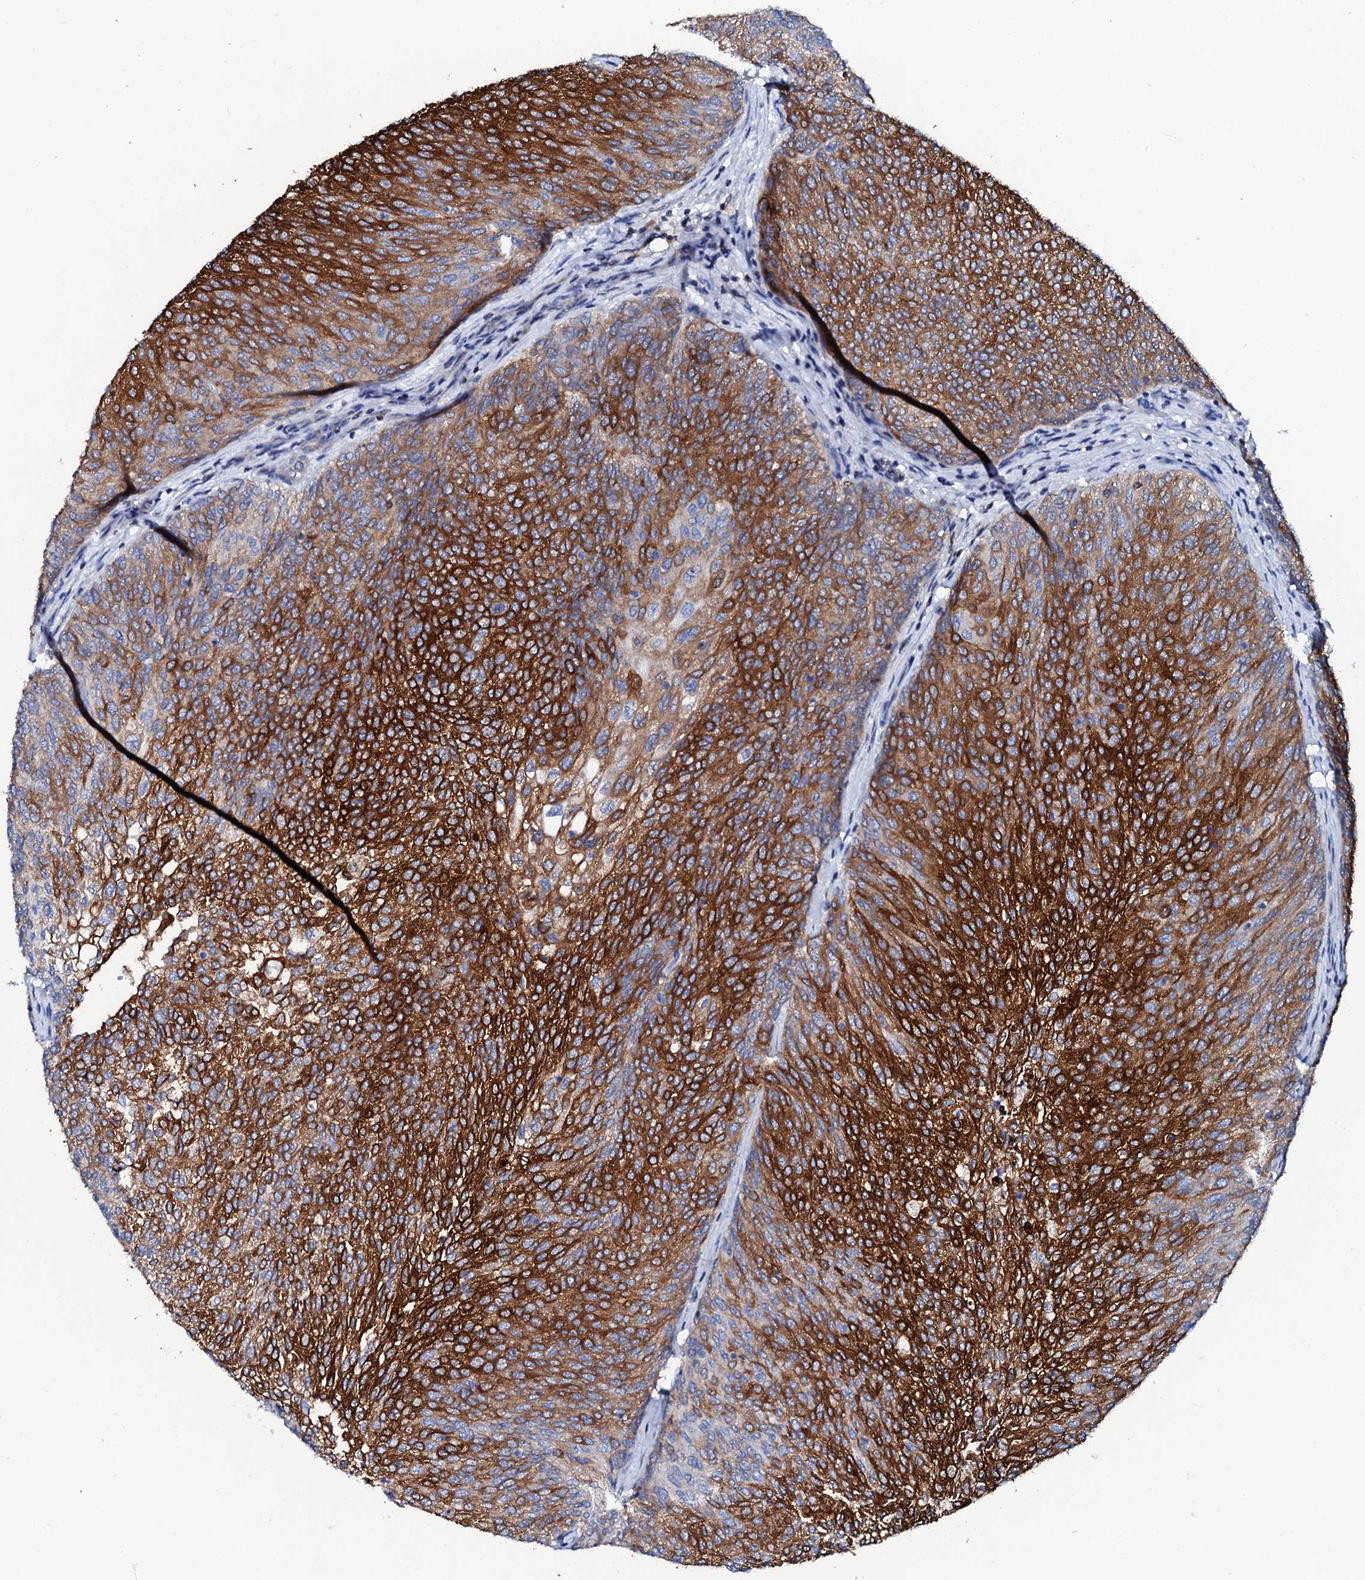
{"staining": {"intensity": "strong", "quantity": ">75%", "location": "cytoplasmic/membranous"}, "tissue": "urothelial cancer", "cell_type": "Tumor cells", "image_type": "cancer", "snomed": [{"axis": "morphology", "description": "Urothelial carcinoma, Low grade"}, {"axis": "topography", "description": "Urinary bladder"}], "caption": "Human low-grade urothelial carcinoma stained with a protein marker shows strong staining in tumor cells.", "gene": "GLB1L3", "patient": {"sex": "female", "age": 79}}